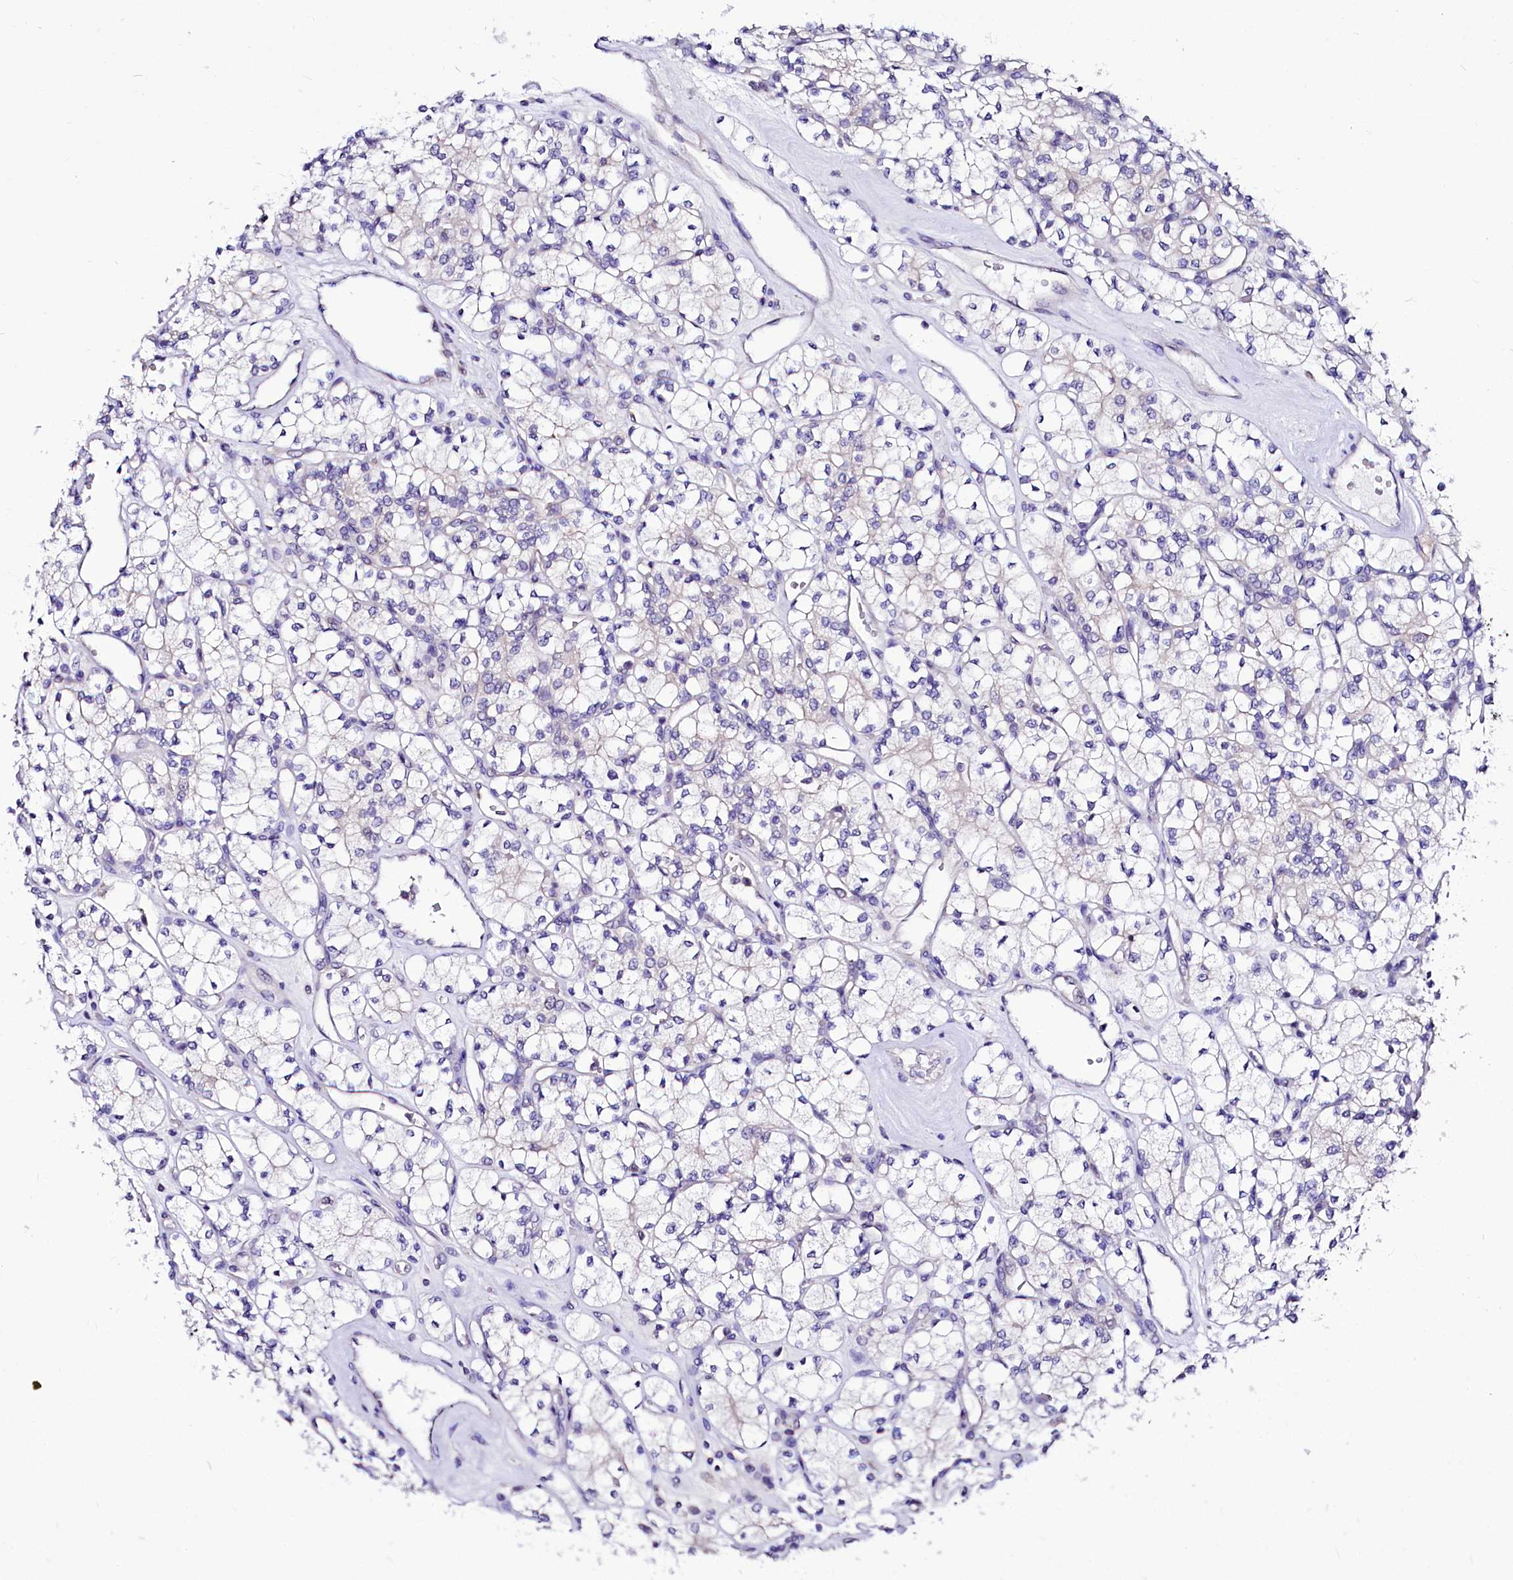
{"staining": {"intensity": "negative", "quantity": "none", "location": "none"}, "tissue": "renal cancer", "cell_type": "Tumor cells", "image_type": "cancer", "snomed": [{"axis": "morphology", "description": "Adenocarcinoma, NOS"}, {"axis": "topography", "description": "Kidney"}], "caption": "The immunohistochemistry (IHC) histopathology image has no significant staining in tumor cells of renal cancer tissue. Nuclei are stained in blue.", "gene": "ABHD5", "patient": {"sex": "male", "age": 77}}